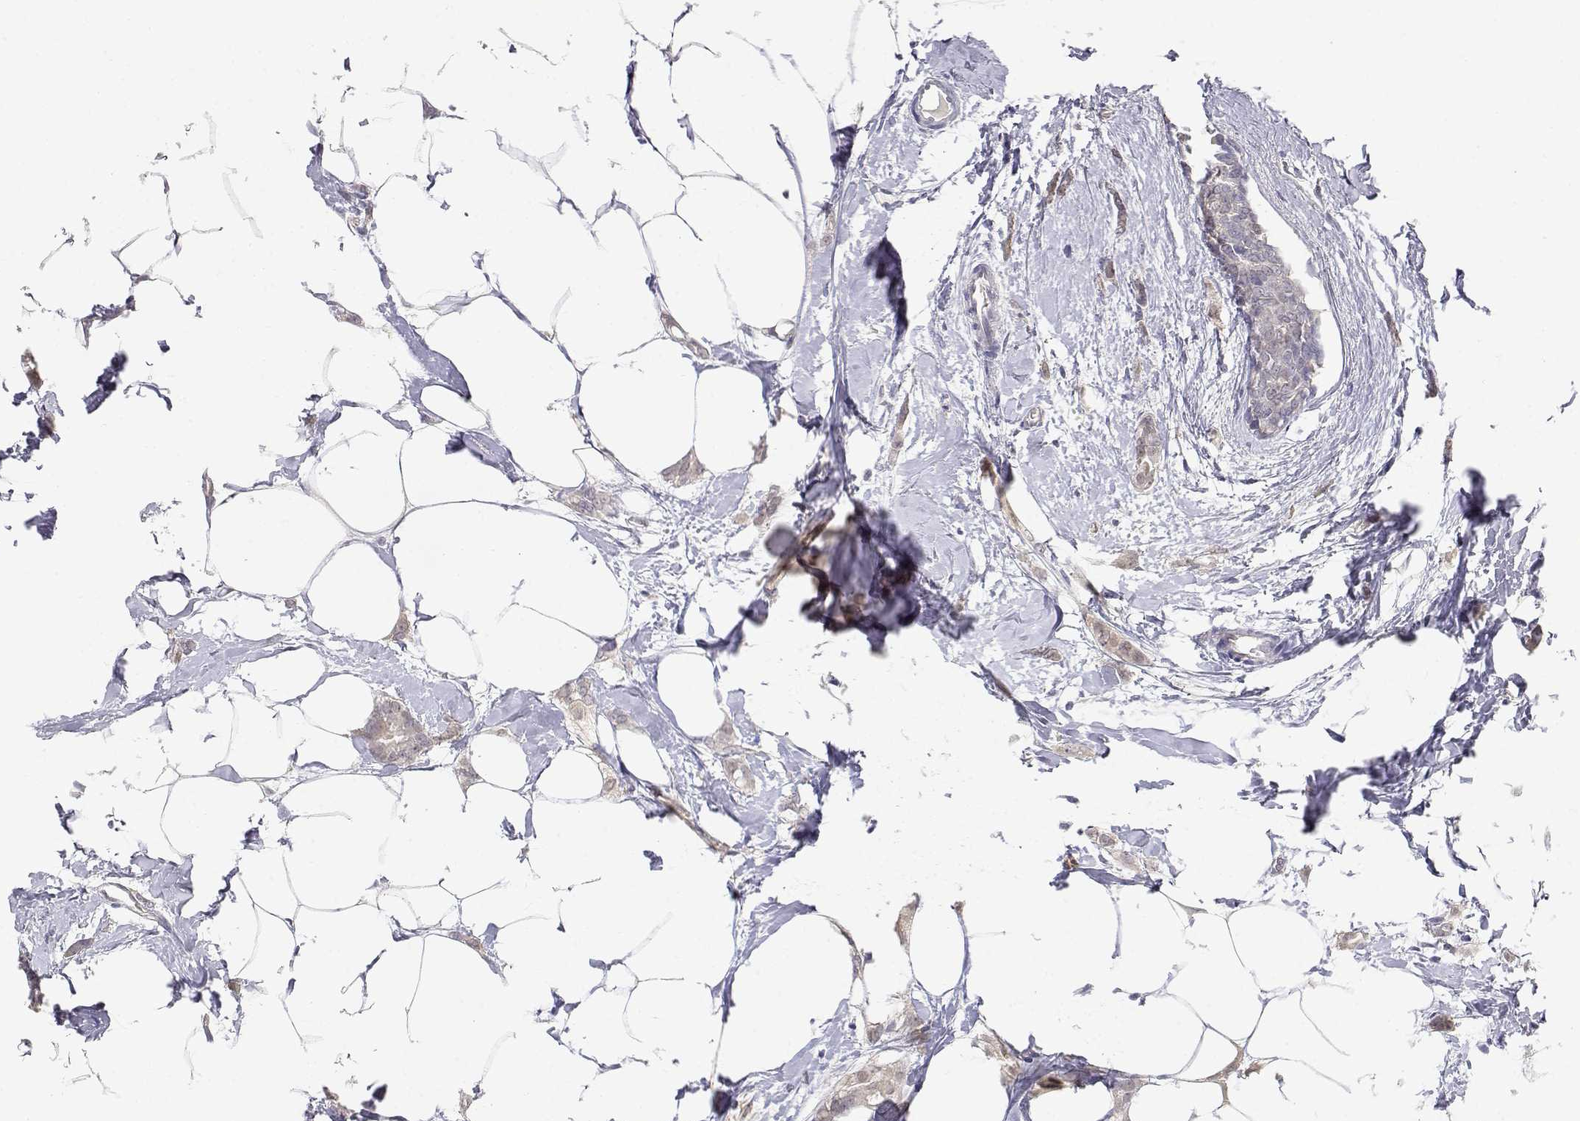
{"staining": {"intensity": "weak", "quantity": "<25%", "location": "cytoplasmic/membranous"}, "tissue": "breast cancer", "cell_type": "Tumor cells", "image_type": "cancer", "snomed": [{"axis": "morphology", "description": "Duct carcinoma"}, {"axis": "topography", "description": "Breast"}], "caption": "Protein analysis of breast intraductal carcinoma exhibits no significant positivity in tumor cells.", "gene": "ADA", "patient": {"sex": "female", "age": 40}}